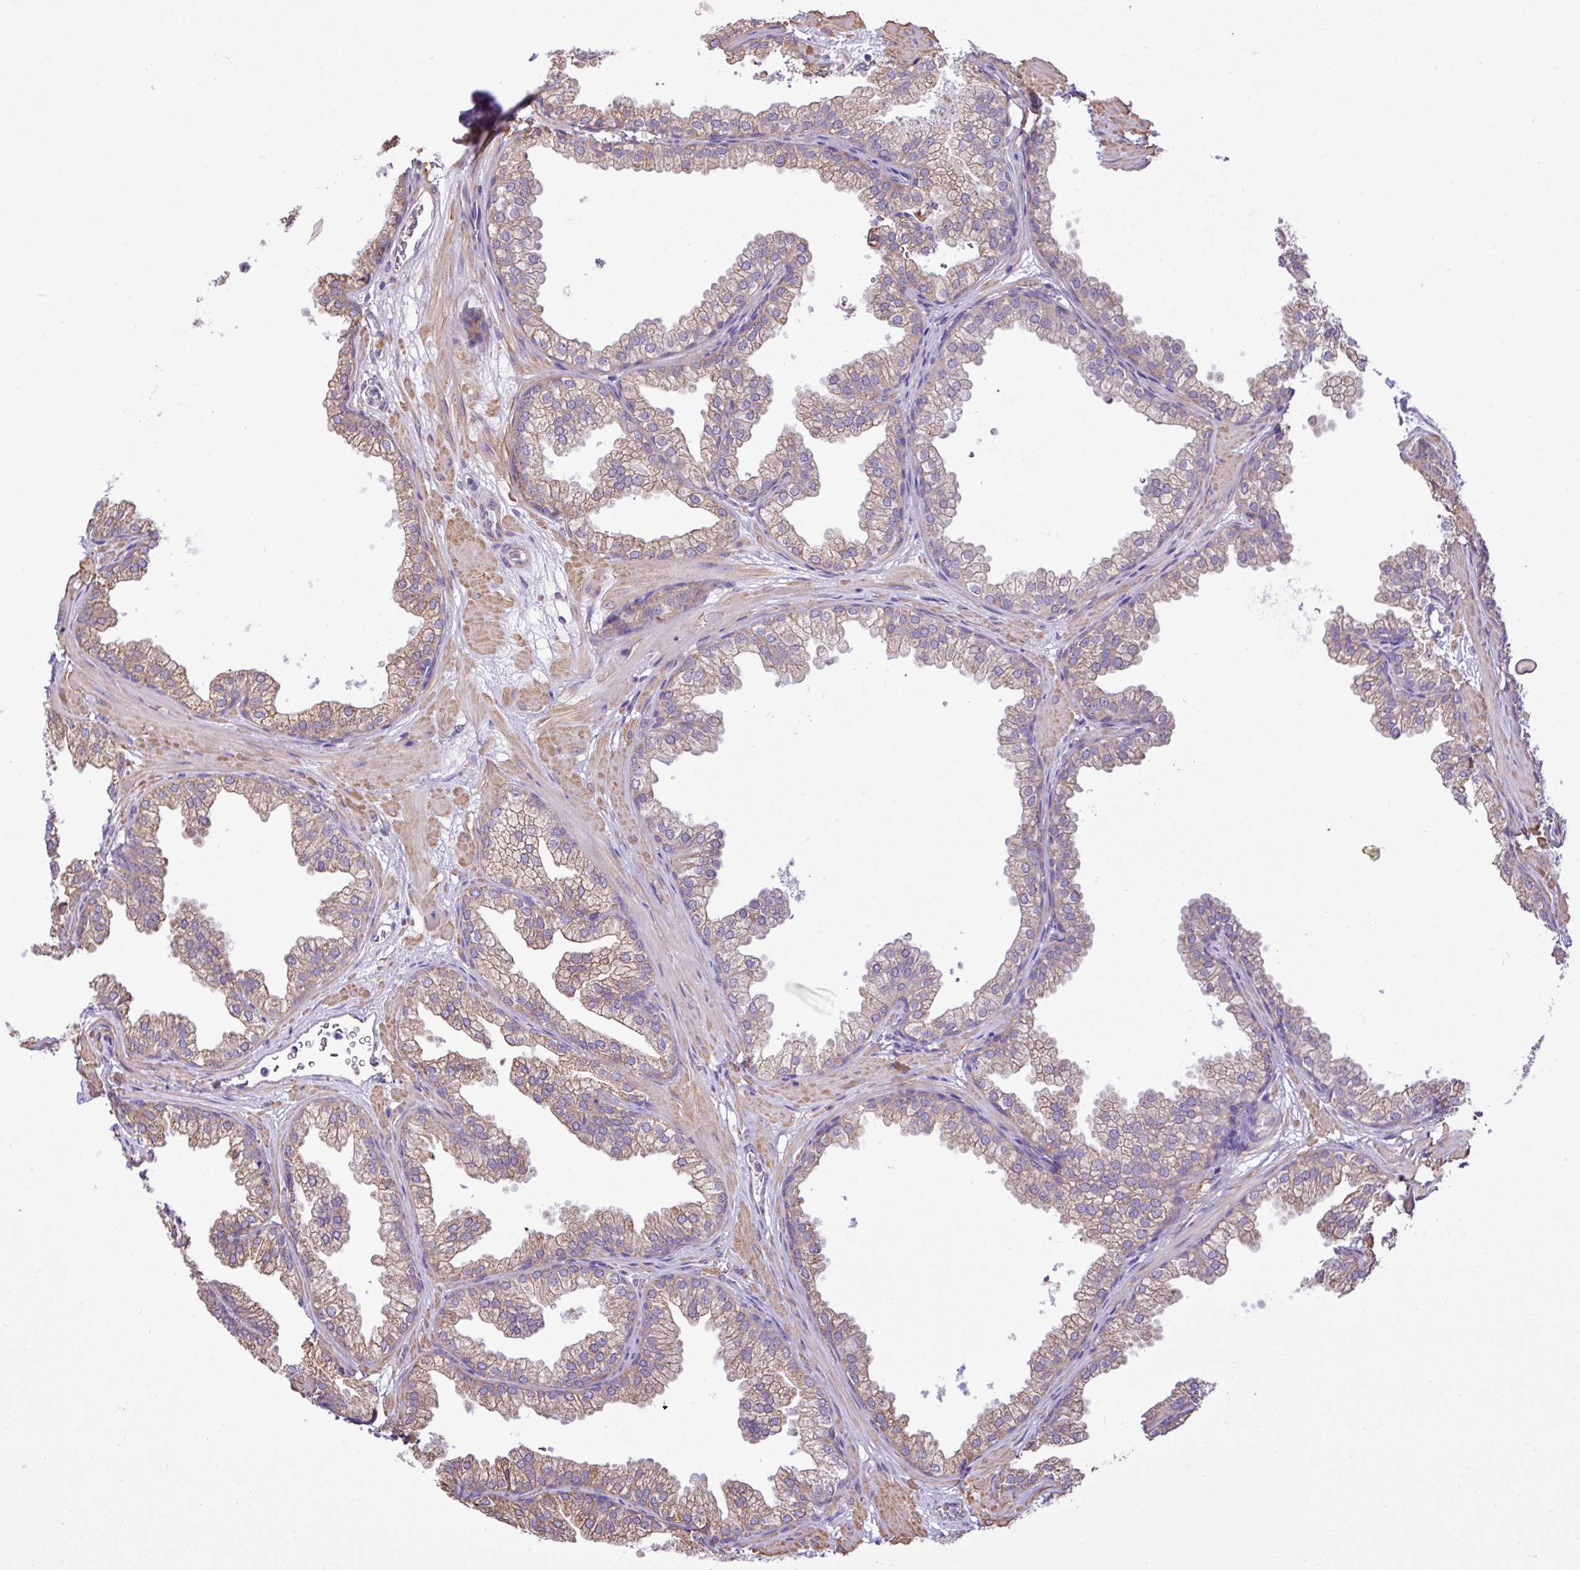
{"staining": {"intensity": "weak", "quantity": "25%-75%", "location": "cytoplasmic/membranous"}, "tissue": "prostate", "cell_type": "Glandular cells", "image_type": "normal", "snomed": [{"axis": "morphology", "description": "Normal tissue, NOS"}, {"axis": "topography", "description": "Prostate"}], "caption": "Protein staining of normal prostate displays weak cytoplasmic/membranous positivity in about 25%-75% of glandular cells.", "gene": "ZSCAN5A", "patient": {"sex": "male", "age": 37}}